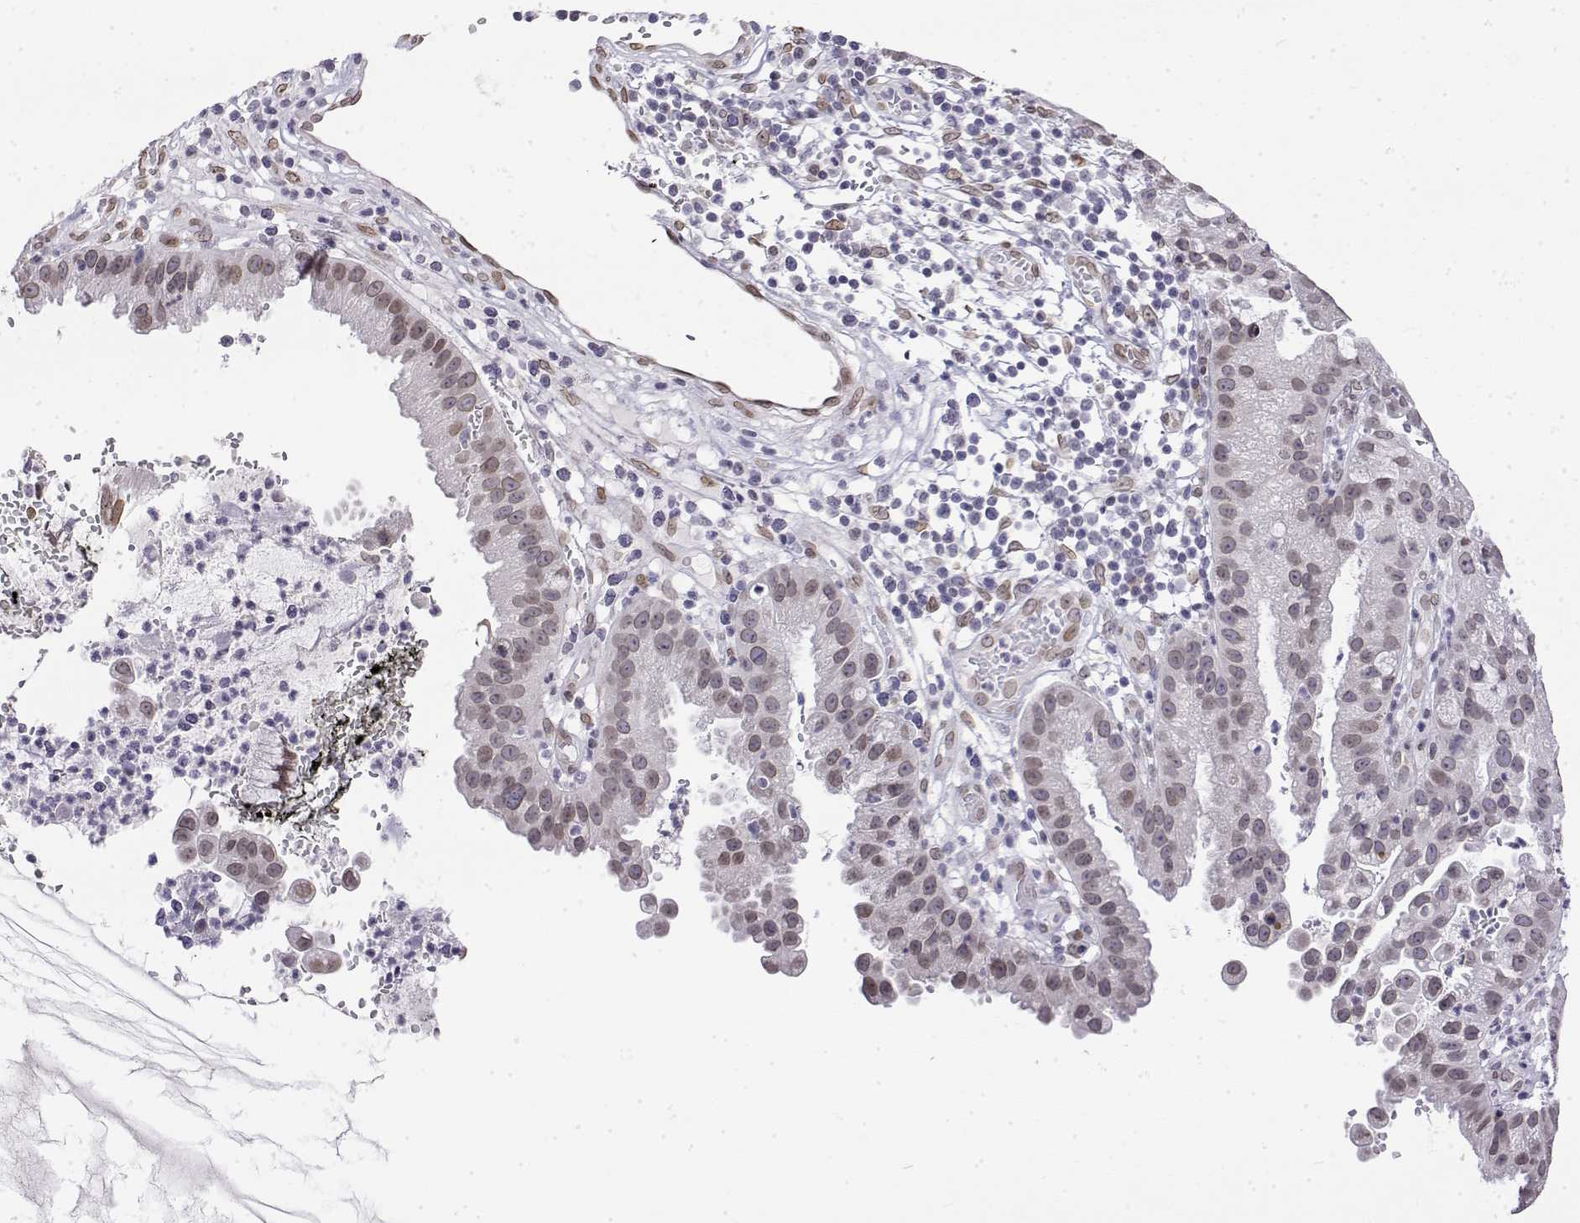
{"staining": {"intensity": "weak", "quantity": ">75%", "location": "nuclear"}, "tissue": "cervical cancer", "cell_type": "Tumor cells", "image_type": "cancer", "snomed": [{"axis": "morphology", "description": "Adenocarcinoma, NOS"}, {"axis": "topography", "description": "Cervix"}], "caption": "An IHC micrograph of tumor tissue is shown. Protein staining in brown shows weak nuclear positivity in adenocarcinoma (cervical) within tumor cells.", "gene": "ZNF532", "patient": {"sex": "female", "age": 34}}